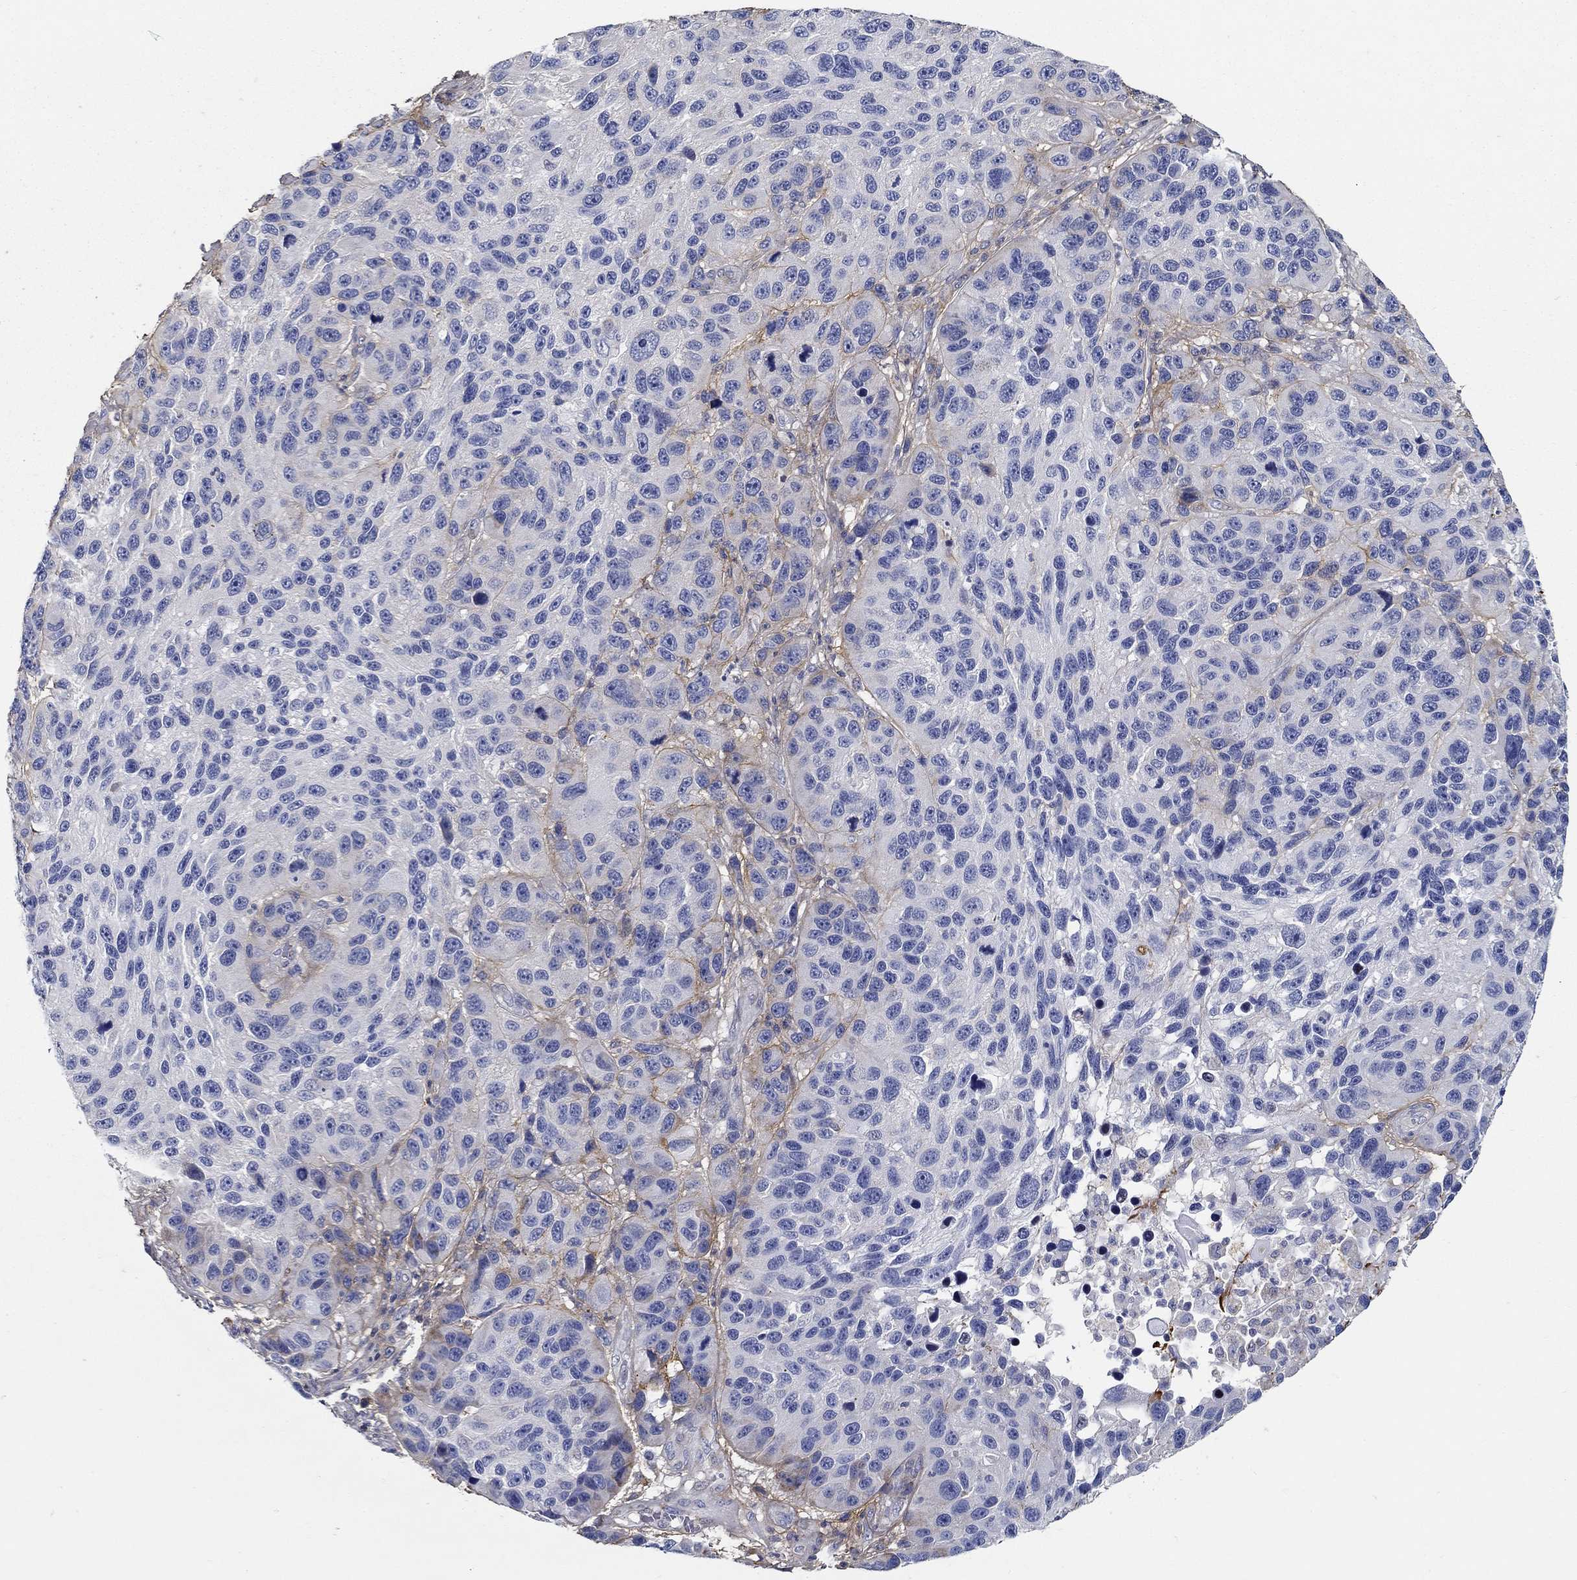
{"staining": {"intensity": "negative", "quantity": "none", "location": "none"}, "tissue": "melanoma", "cell_type": "Tumor cells", "image_type": "cancer", "snomed": [{"axis": "morphology", "description": "Malignant melanoma, NOS"}, {"axis": "topography", "description": "Skin"}], "caption": "This is a photomicrograph of IHC staining of melanoma, which shows no positivity in tumor cells.", "gene": "TGFBI", "patient": {"sex": "male", "age": 53}}